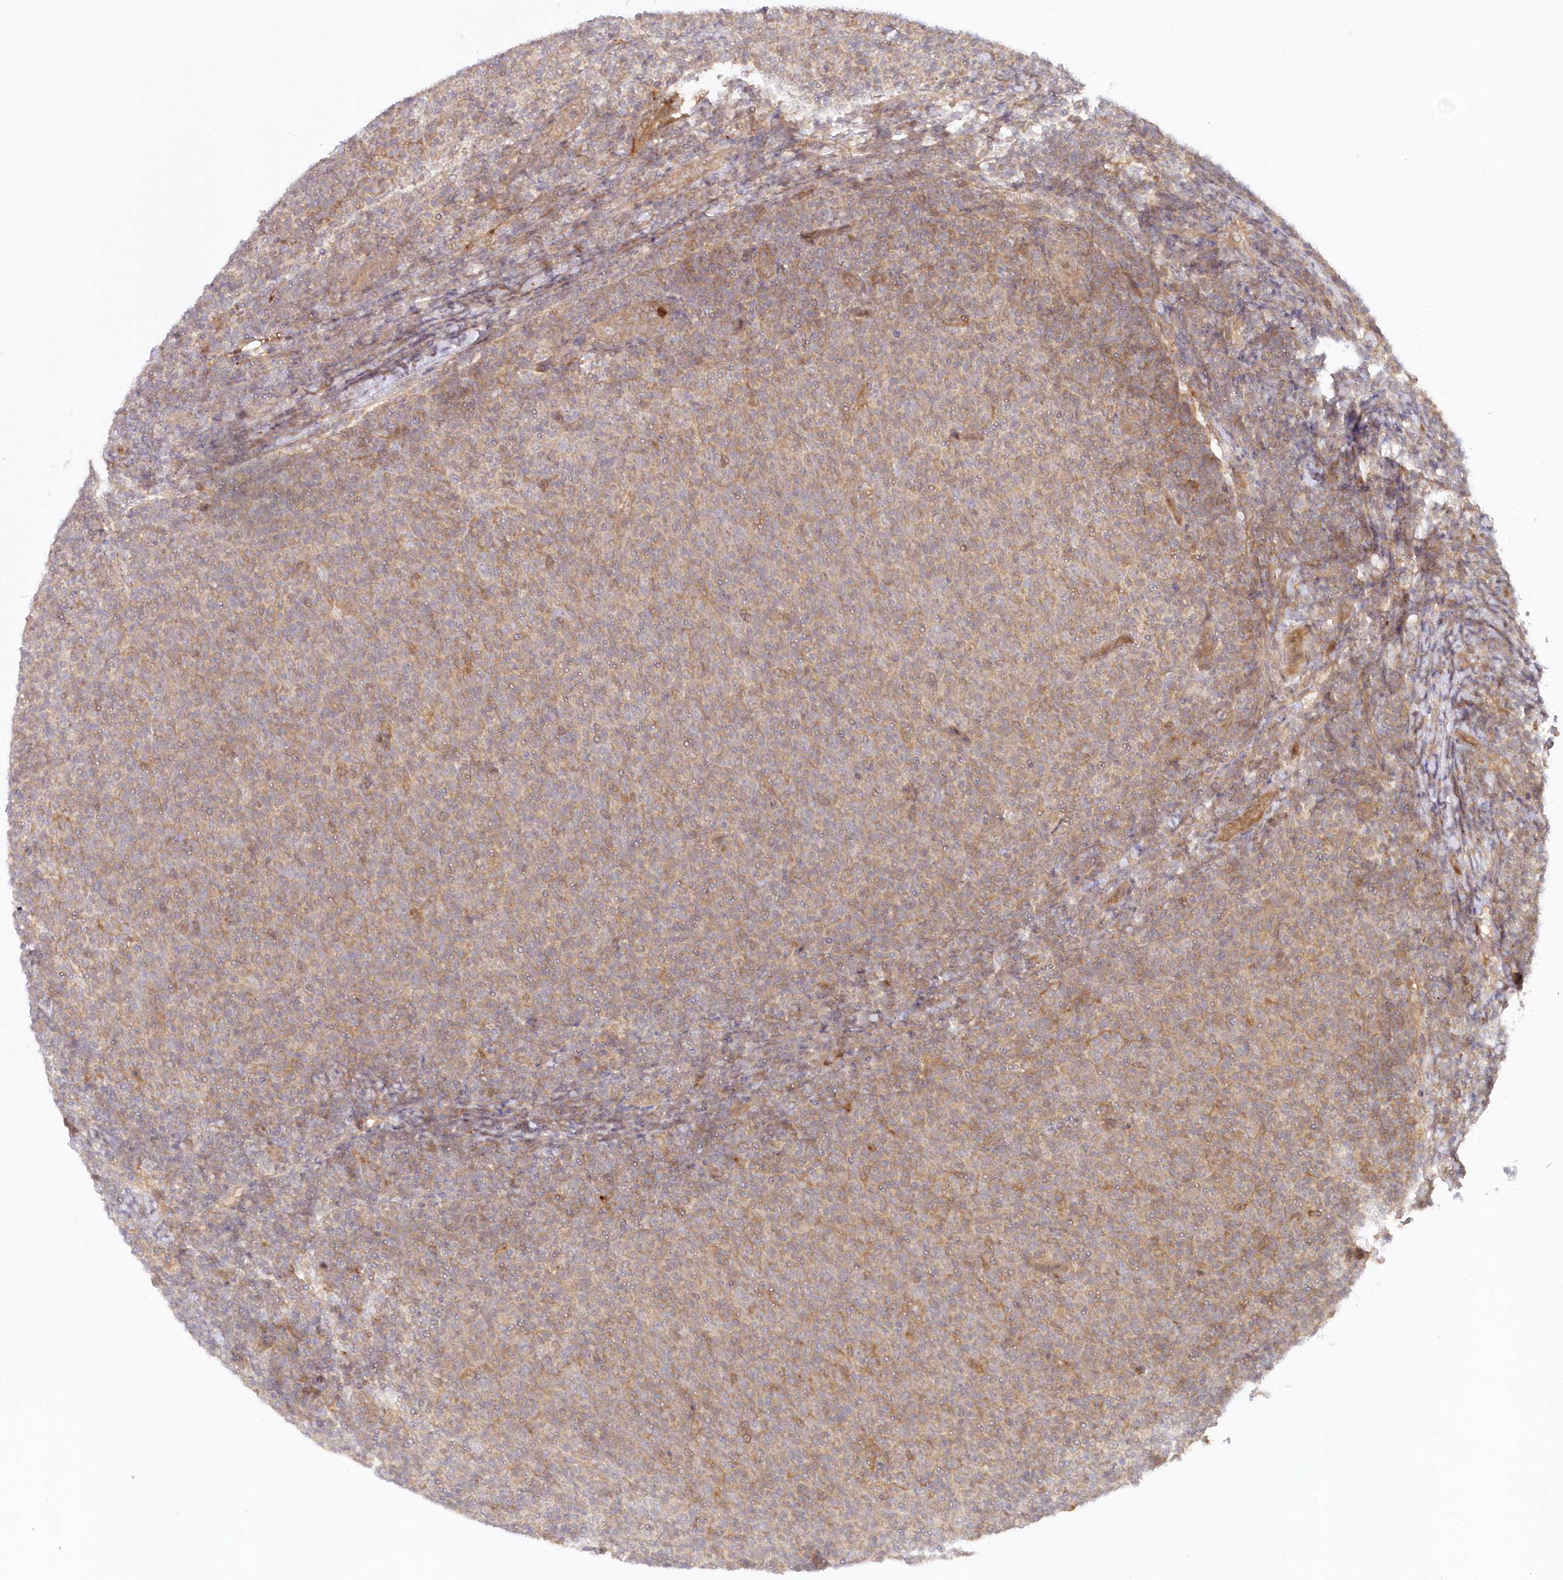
{"staining": {"intensity": "weak", "quantity": "25%-75%", "location": "cytoplasmic/membranous"}, "tissue": "lymphoma", "cell_type": "Tumor cells", "image_type": "cancer", "snomed": [{"axis": "morphology", "description": "Malignant lymphoma, non-Hodgkin's type, Low grade"}, {"axis": "topography", "description": "Lymph node"}], "caption": "Human lymphoma stained with a protein marker exhibits weak staining in tumor cells.", "gene": "GBE1", "patient": {"sex": "male", "age": 66}}